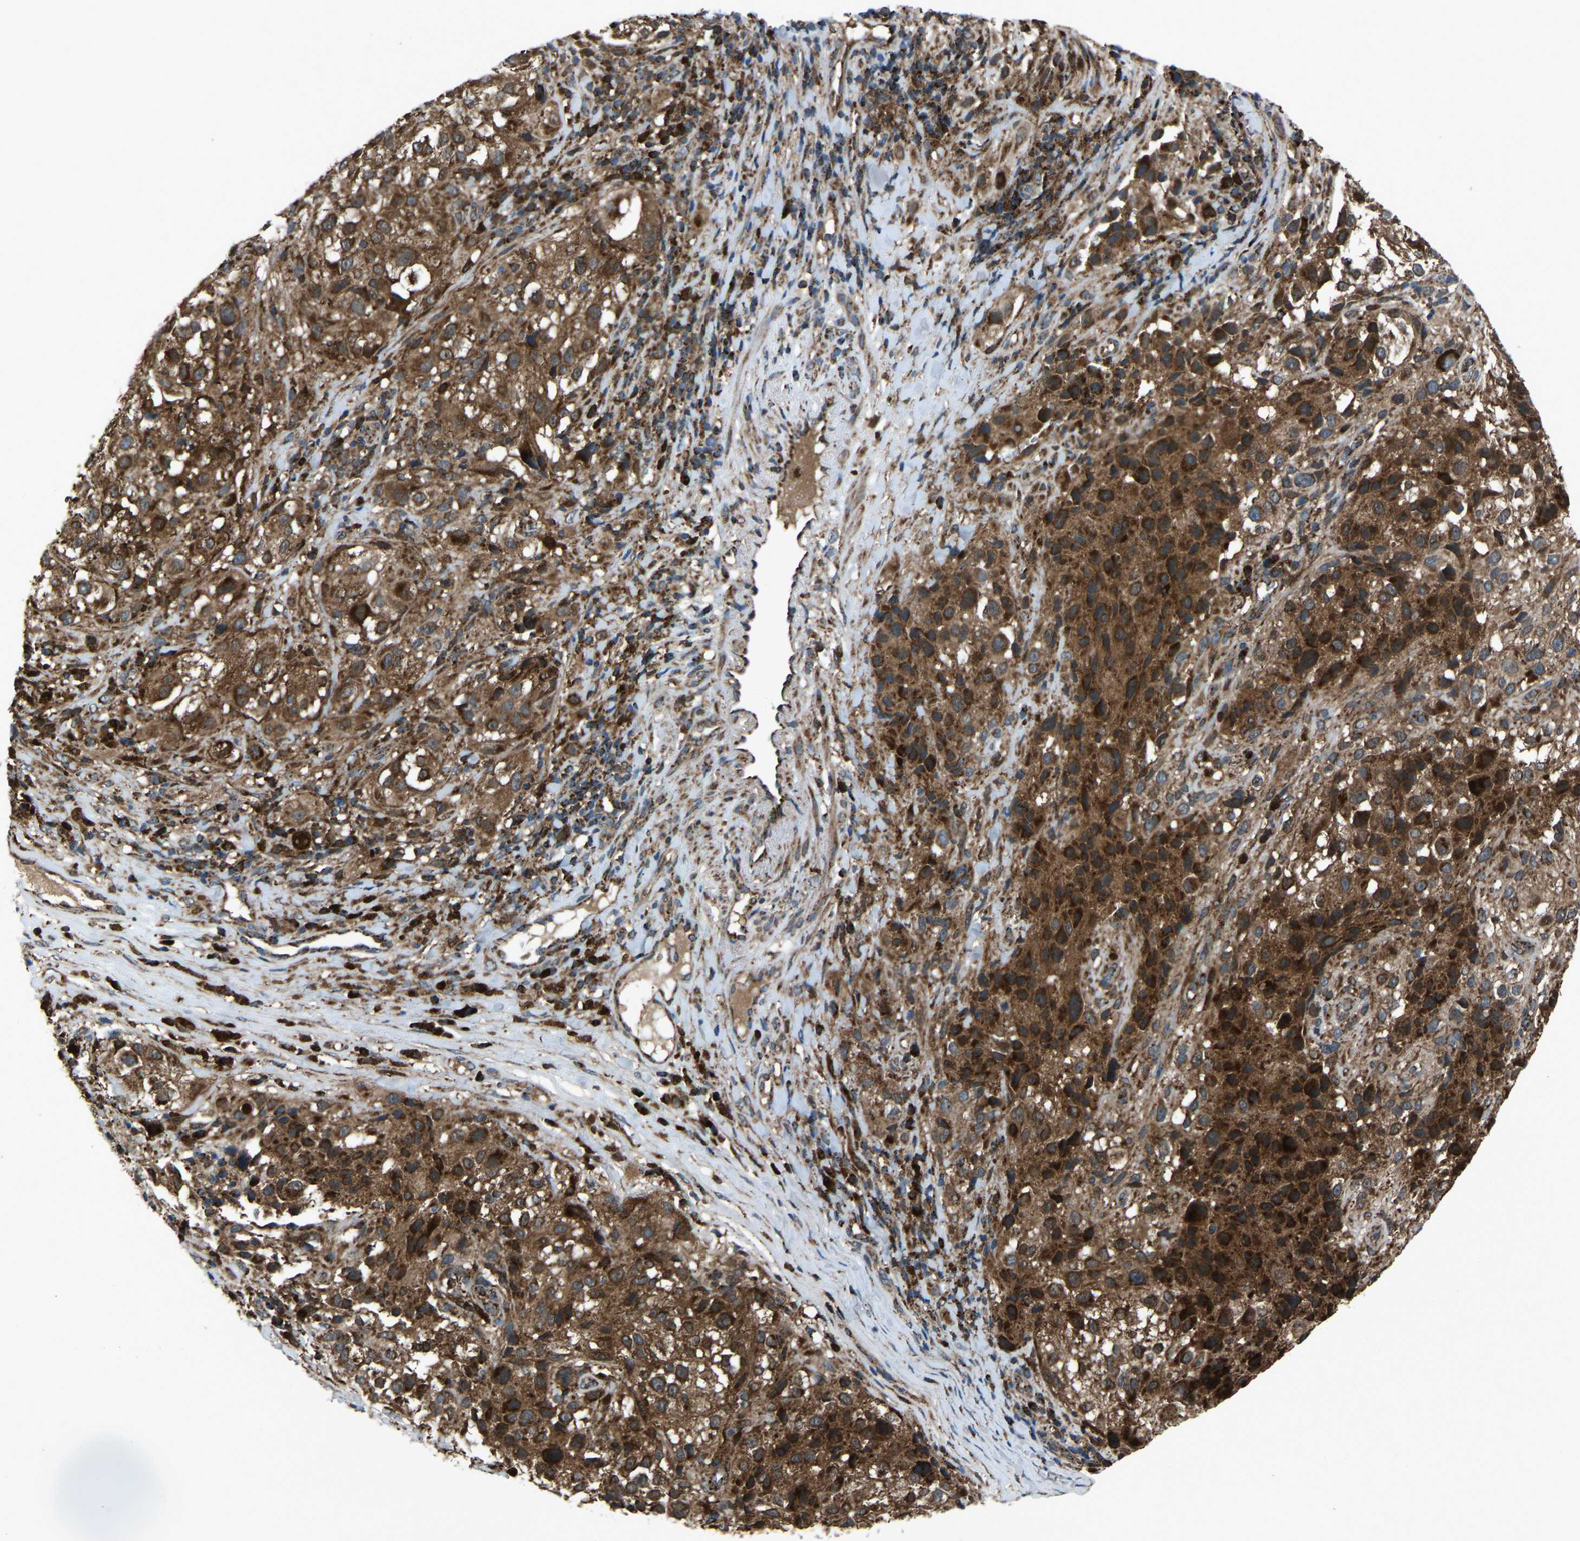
{"staining": {"intensity": "strong", "quantity": ">75%", "location": "cytoplasmic/membranous"}, "tissue": "melanoma", "cell_type": "Tumor cells", "image_type": "cancer", "snomed": [{"axis": "morphology", "description": "Necrosis, NOS"}, {"axis": "morphology", "description": "Malignant melanoma, NOS"}, {"axis": "topography", "description": "Skin"}], "caption": "The histopathology image reveals a brown stain indicating the presence of a protein in the cytoplasmic/membranous of tumor cells in melanoma.", "gene": "AKR1A1", "patient": {"sex": "female", "age": 87}}